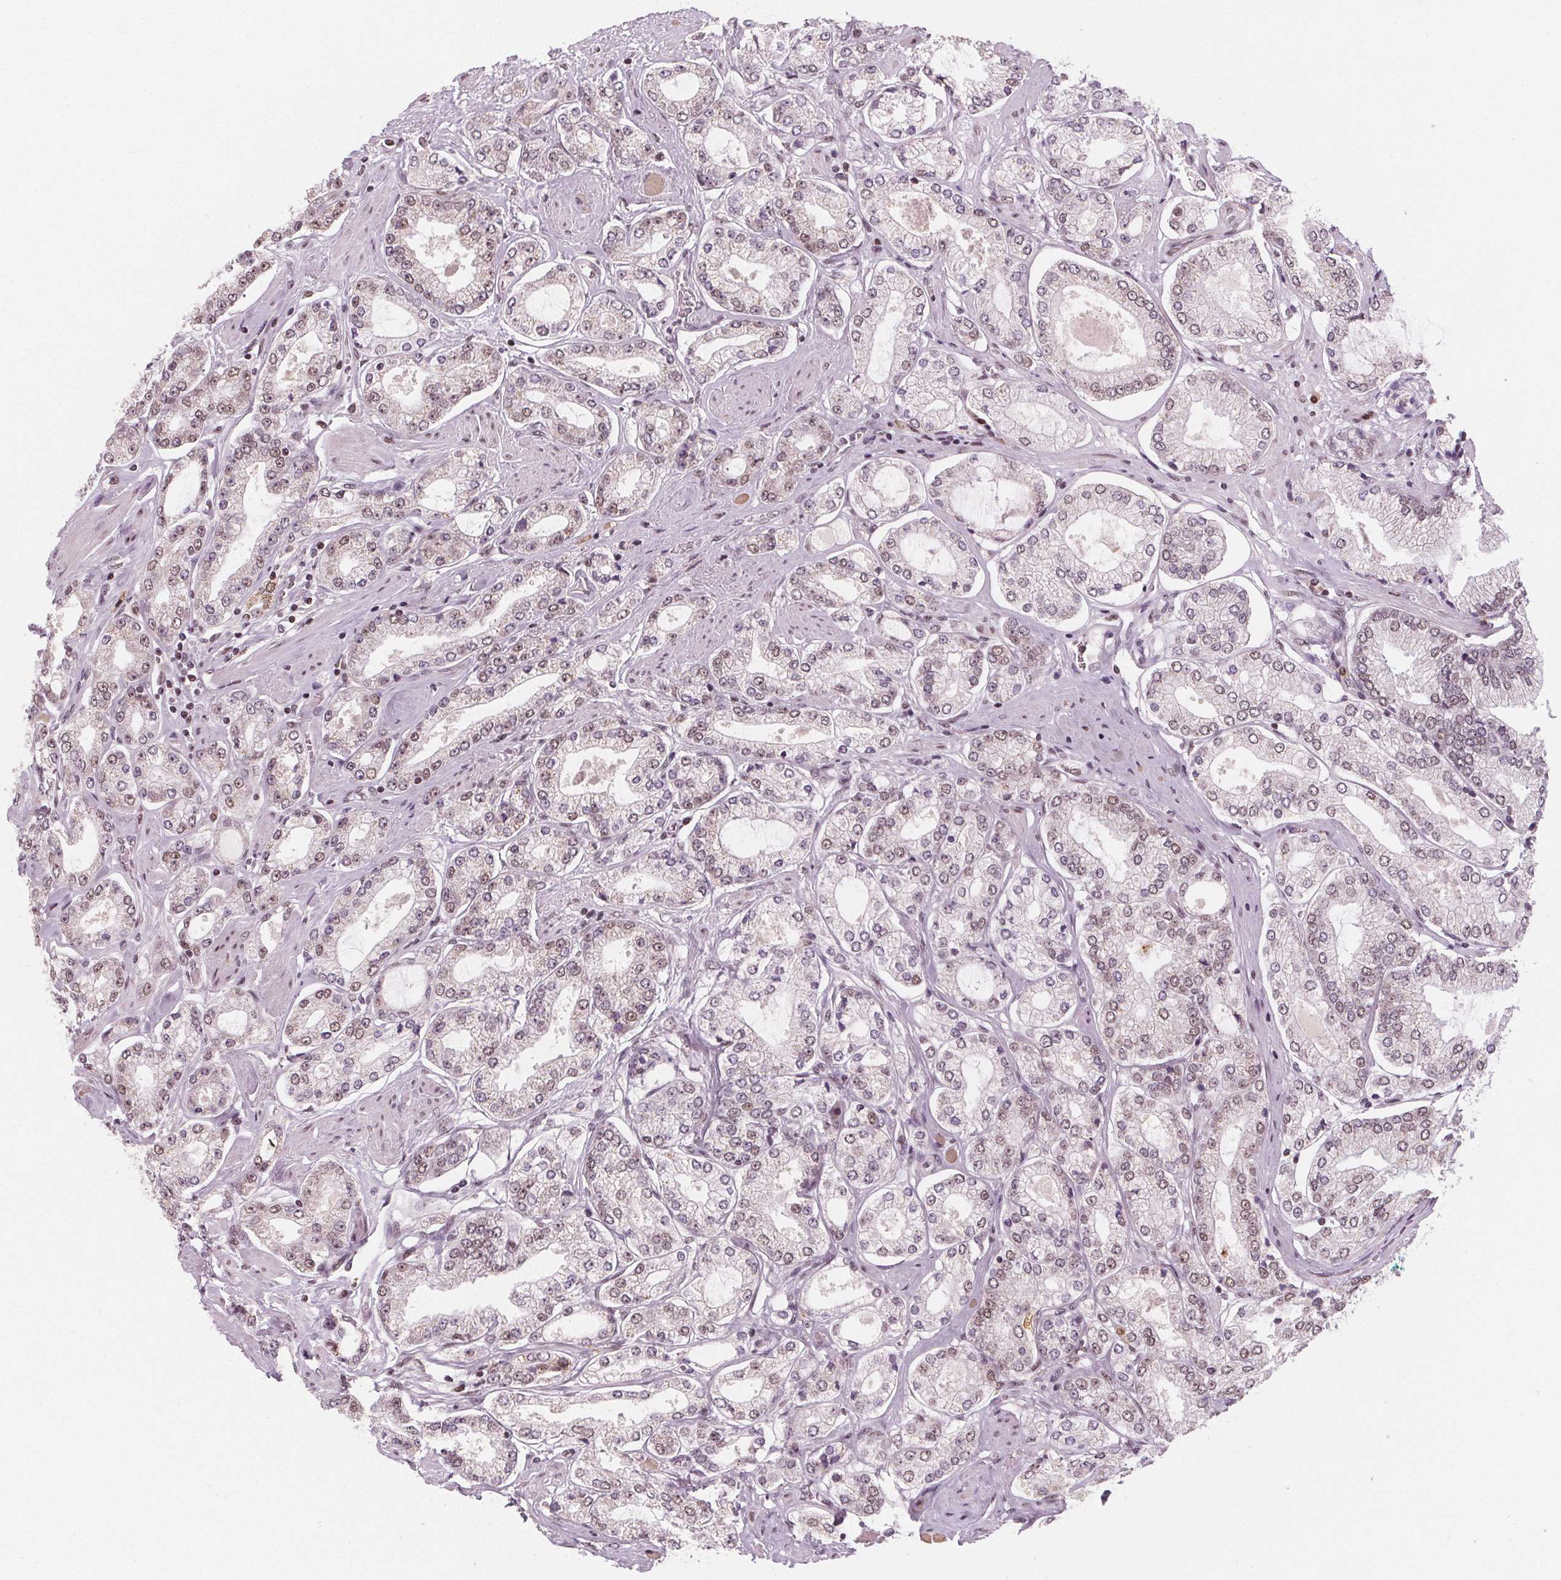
{"staining": {"intensity": "moderate", "quantity": "<25%", "location": "nuclear"}, "tissue": "prostate cancer", "cell_type": "Tumor cells", "image_type": "cancer", "snomed": [{"axis": "morphology", "description": "Adenocarcinoma, High grade"}, {"axis": "topography", "description": "Prostate"}], "caption": "IHC photomicrograph of neoplastic tissue: human prostate cancer (high-grade adenocarcinoma) stained using immunohistochemistry reveals low levels of moderate protein expression localized specifically in the nuclear of tumor cells, appearing as a nuclear brown color.", "gene": "DPM2", "patient": {"sex": "male", "age": 68}}